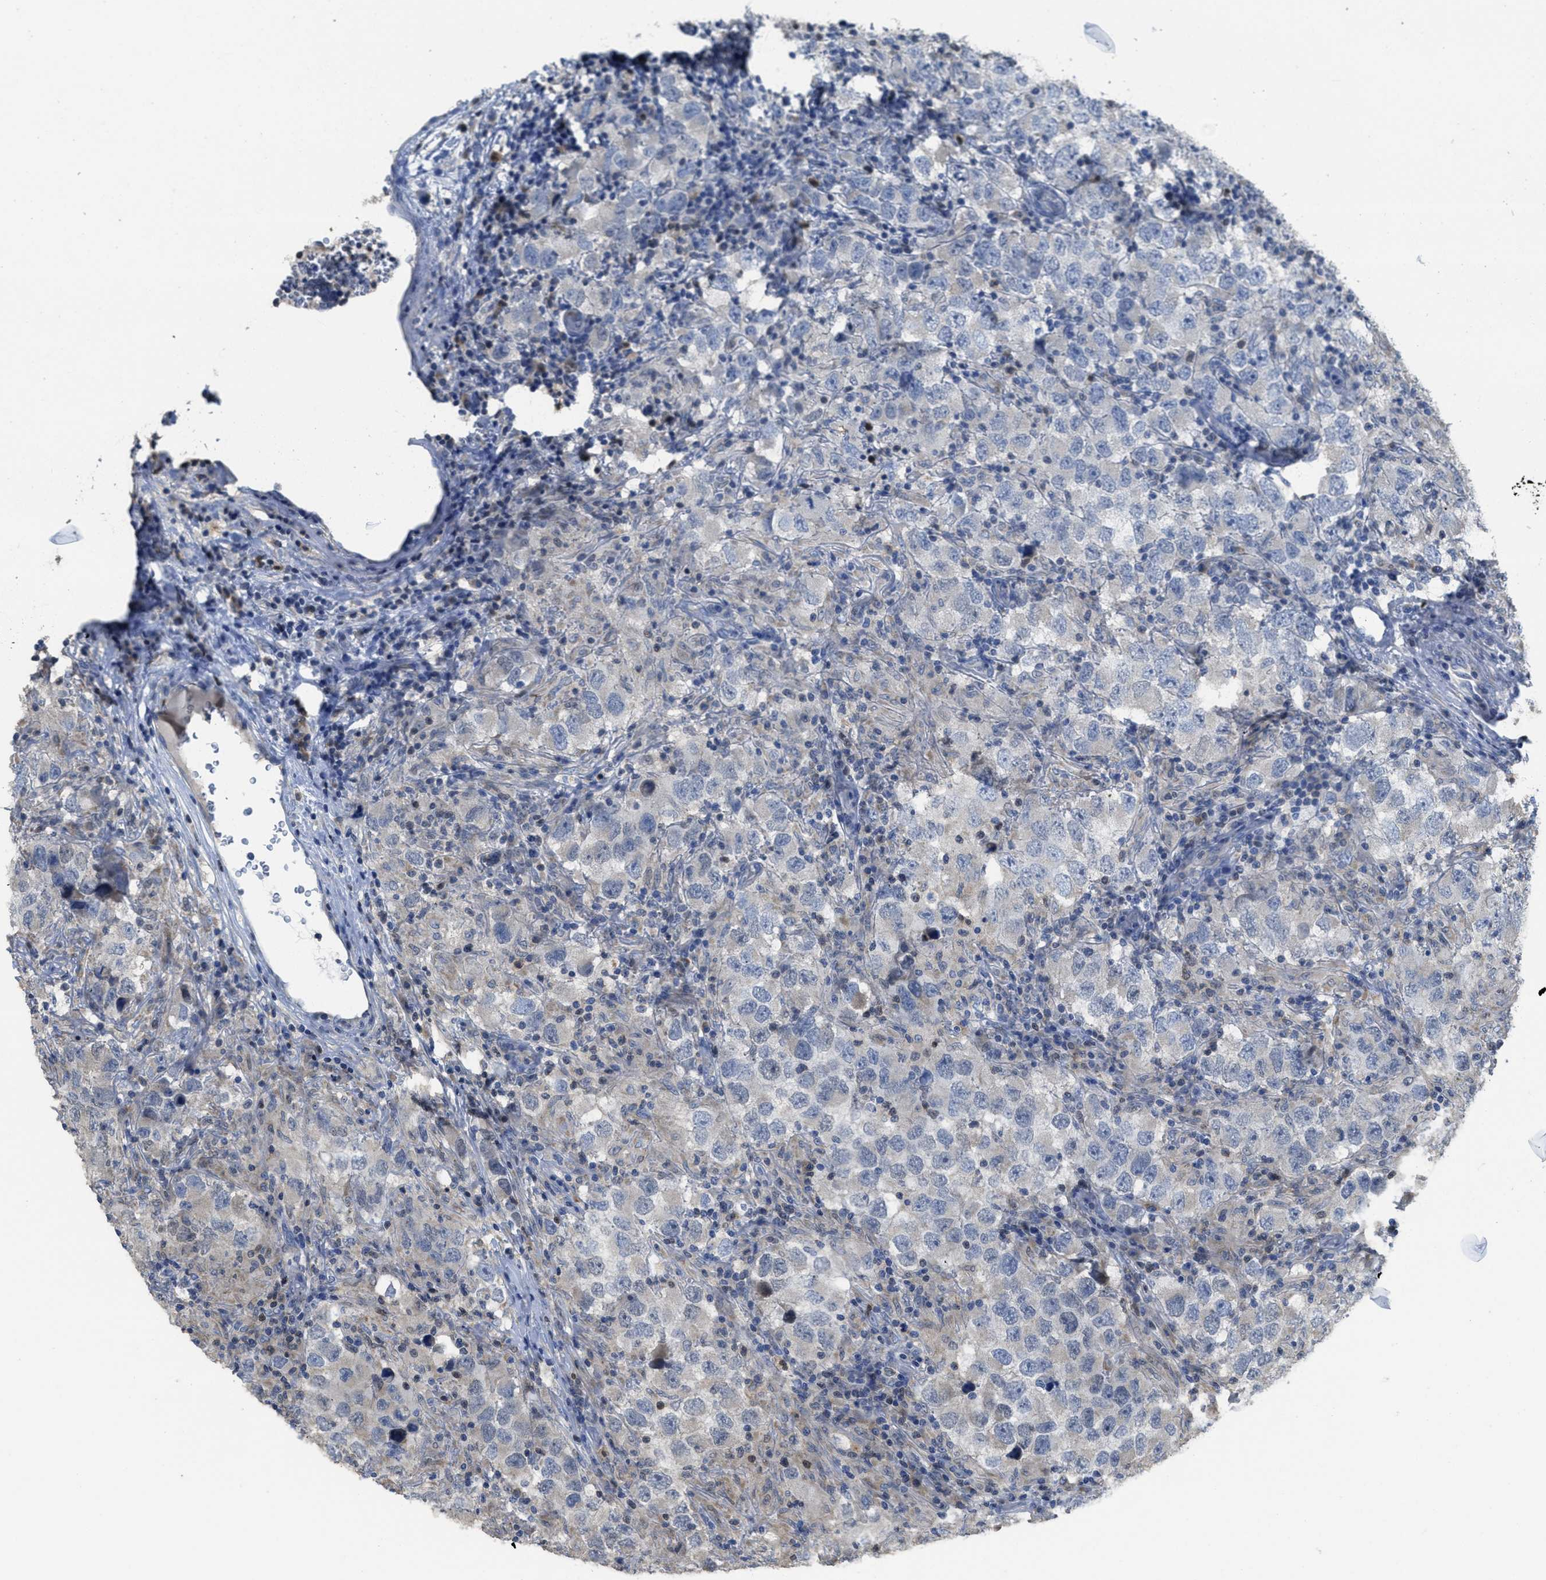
{"staining": {"intensity": "negative", "quantity": "none", "location": "none"}, "tissue": "testis cancer", "cell_type": "Tumor cells", "image_type": "cancer", "snomed": [{"axis": "morphology", "description": "Carcinoma, Embryonal, NOS"}, {"axis": "topography", "description": "Testis"}], "caption": "IHC image of neoplastic tissue: human testis cancer stained with DAB exhibits no significant protein staining in tumor cells. Brightfield microscopy of immunohistochemistry (IHC) stained with DAB (3,3'-diaminobenzidine) (brown) and hematoxylin (blue), captured at high magnification.", "gene": "SFXN2", "patient": {"sex": "male", "age": 21}}